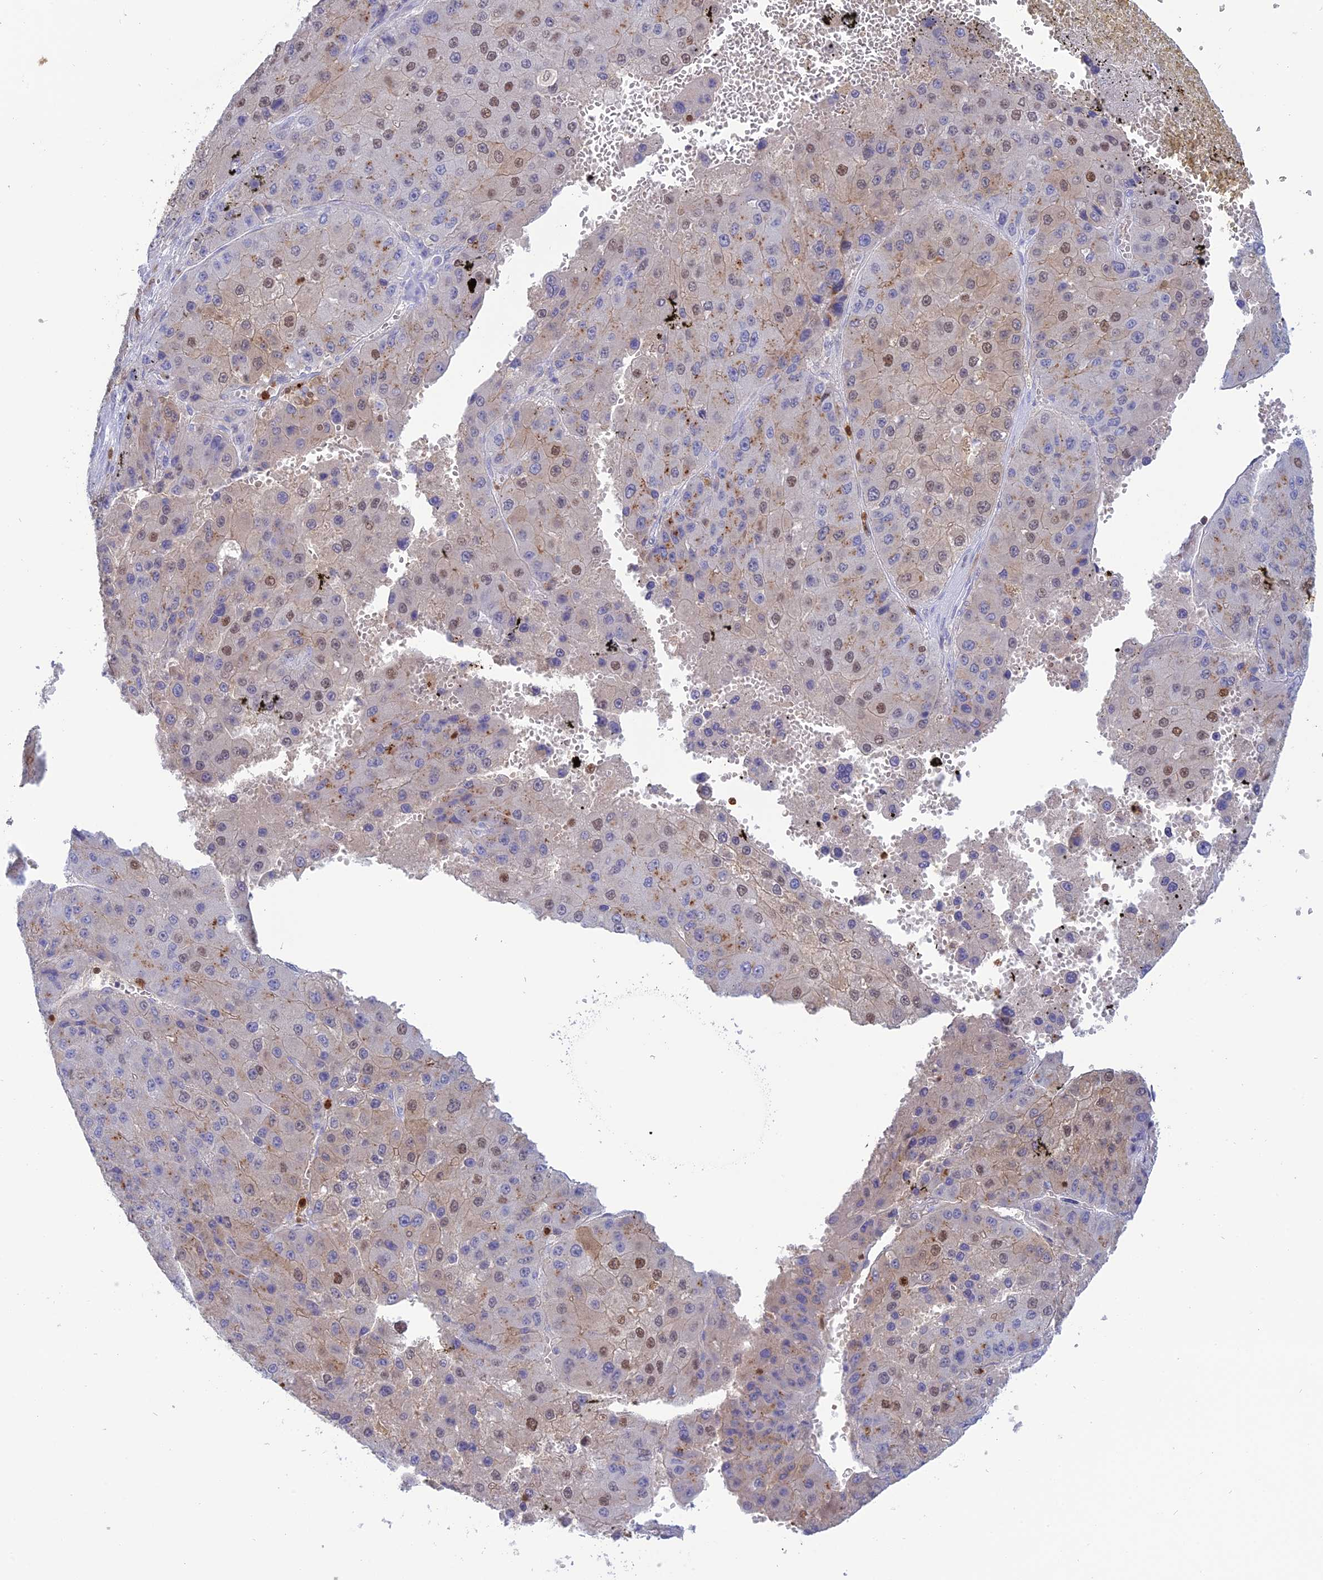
{"staining": {"intensity": "weak", "quantity": "25%-75%", "location": "cytoplasmic/membranous,nuclear"}, "tissue": "liver cancer", "cell_type": "Tumor cells", "image_type": "cancer", "snomed": [{"axis": "morphology", "description": "Carcinoma, Hepatocellular, NOS"}, {"axis": "topography", "description": "Liver"}], "caption": "This histopathology image displays IHC staining of human hepatocellular carcinoma (liver), with low weak cytoplasmic/membranous and nuclear positivity in about 25%-75% of tumor cells.", "gene": "PGBD4", "patient": {"sex": "female", "age": 73}}